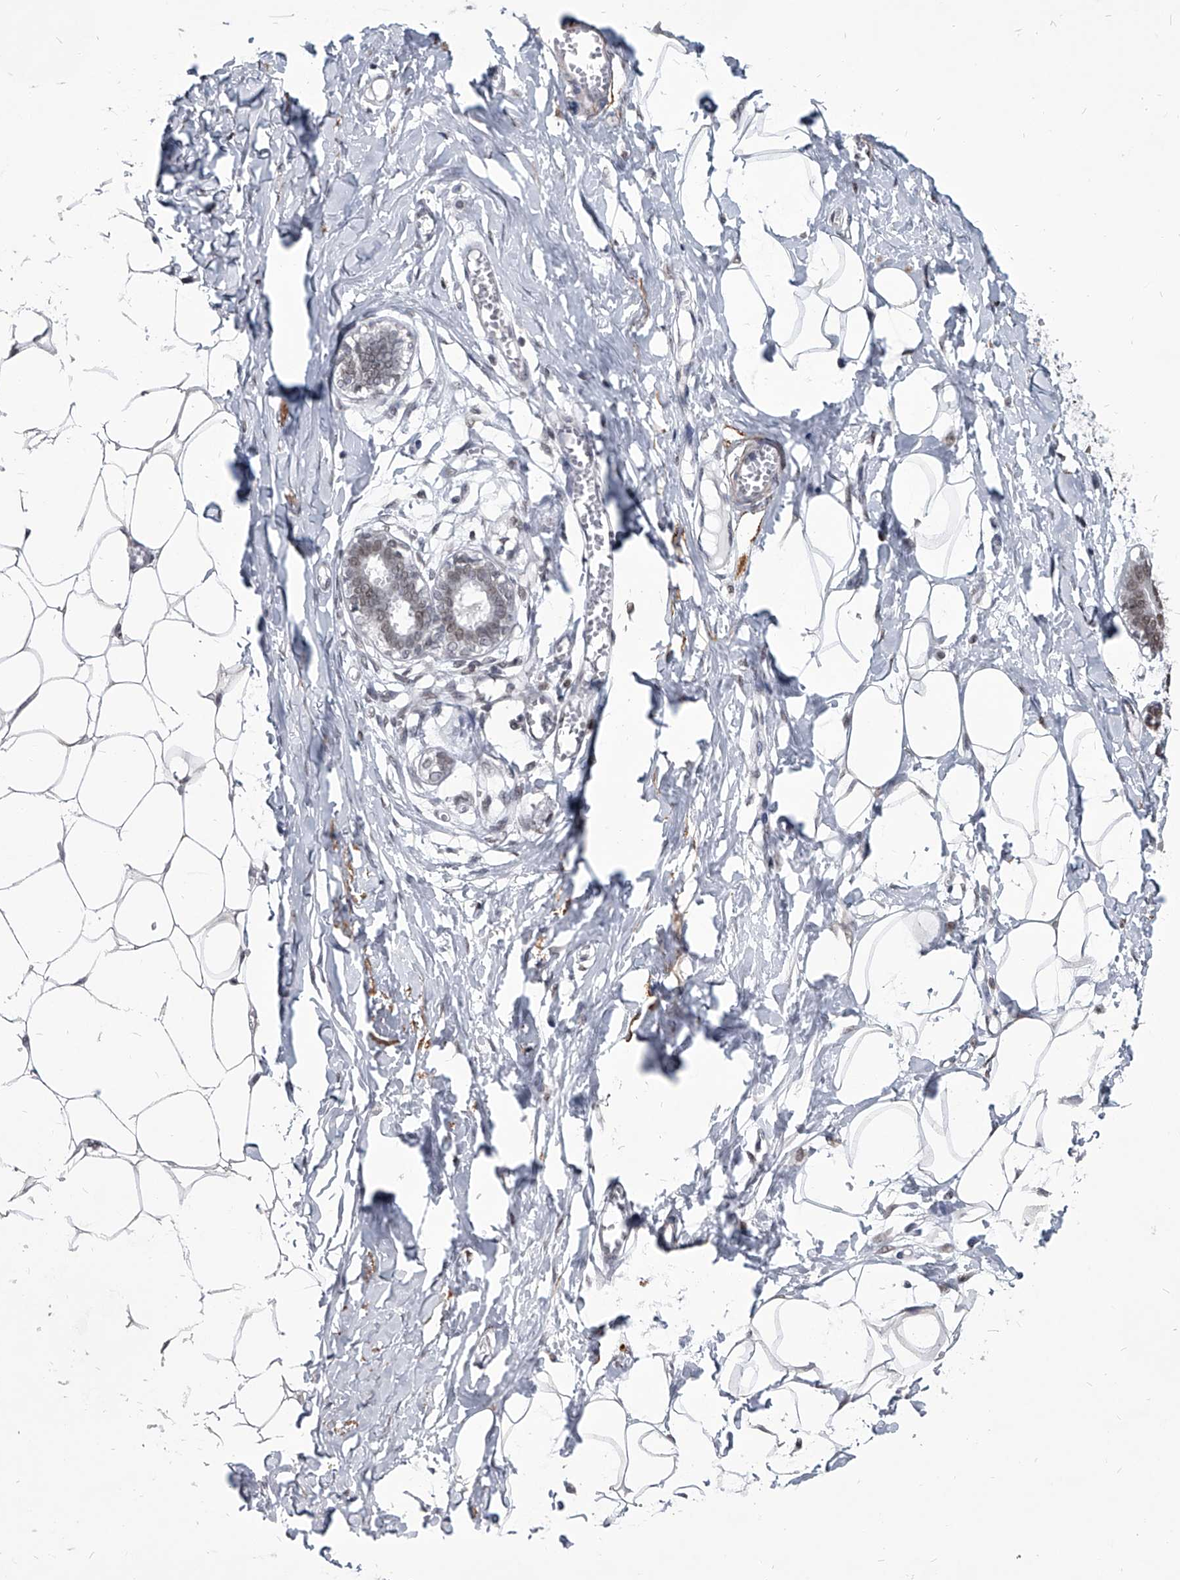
{"staining": {"intensity": "negative", "quantity": "none", "location": "none"}, "tissue": "breast", "cell_type": "Adipocytes", "image_type": "normal", "snomed": [{"axis": "morphology", "description": "Normal tissue, NOS"}, {"axis": "topography", "description": "Breast"}], "caption": "DAB (3,3'-diaminobenzidine) immunohistochemical staining of normal human breast exhibits no significant staining in adipocytes.", "gene": "PPIL4", "patient": {"sex": "female", "age": 27}}